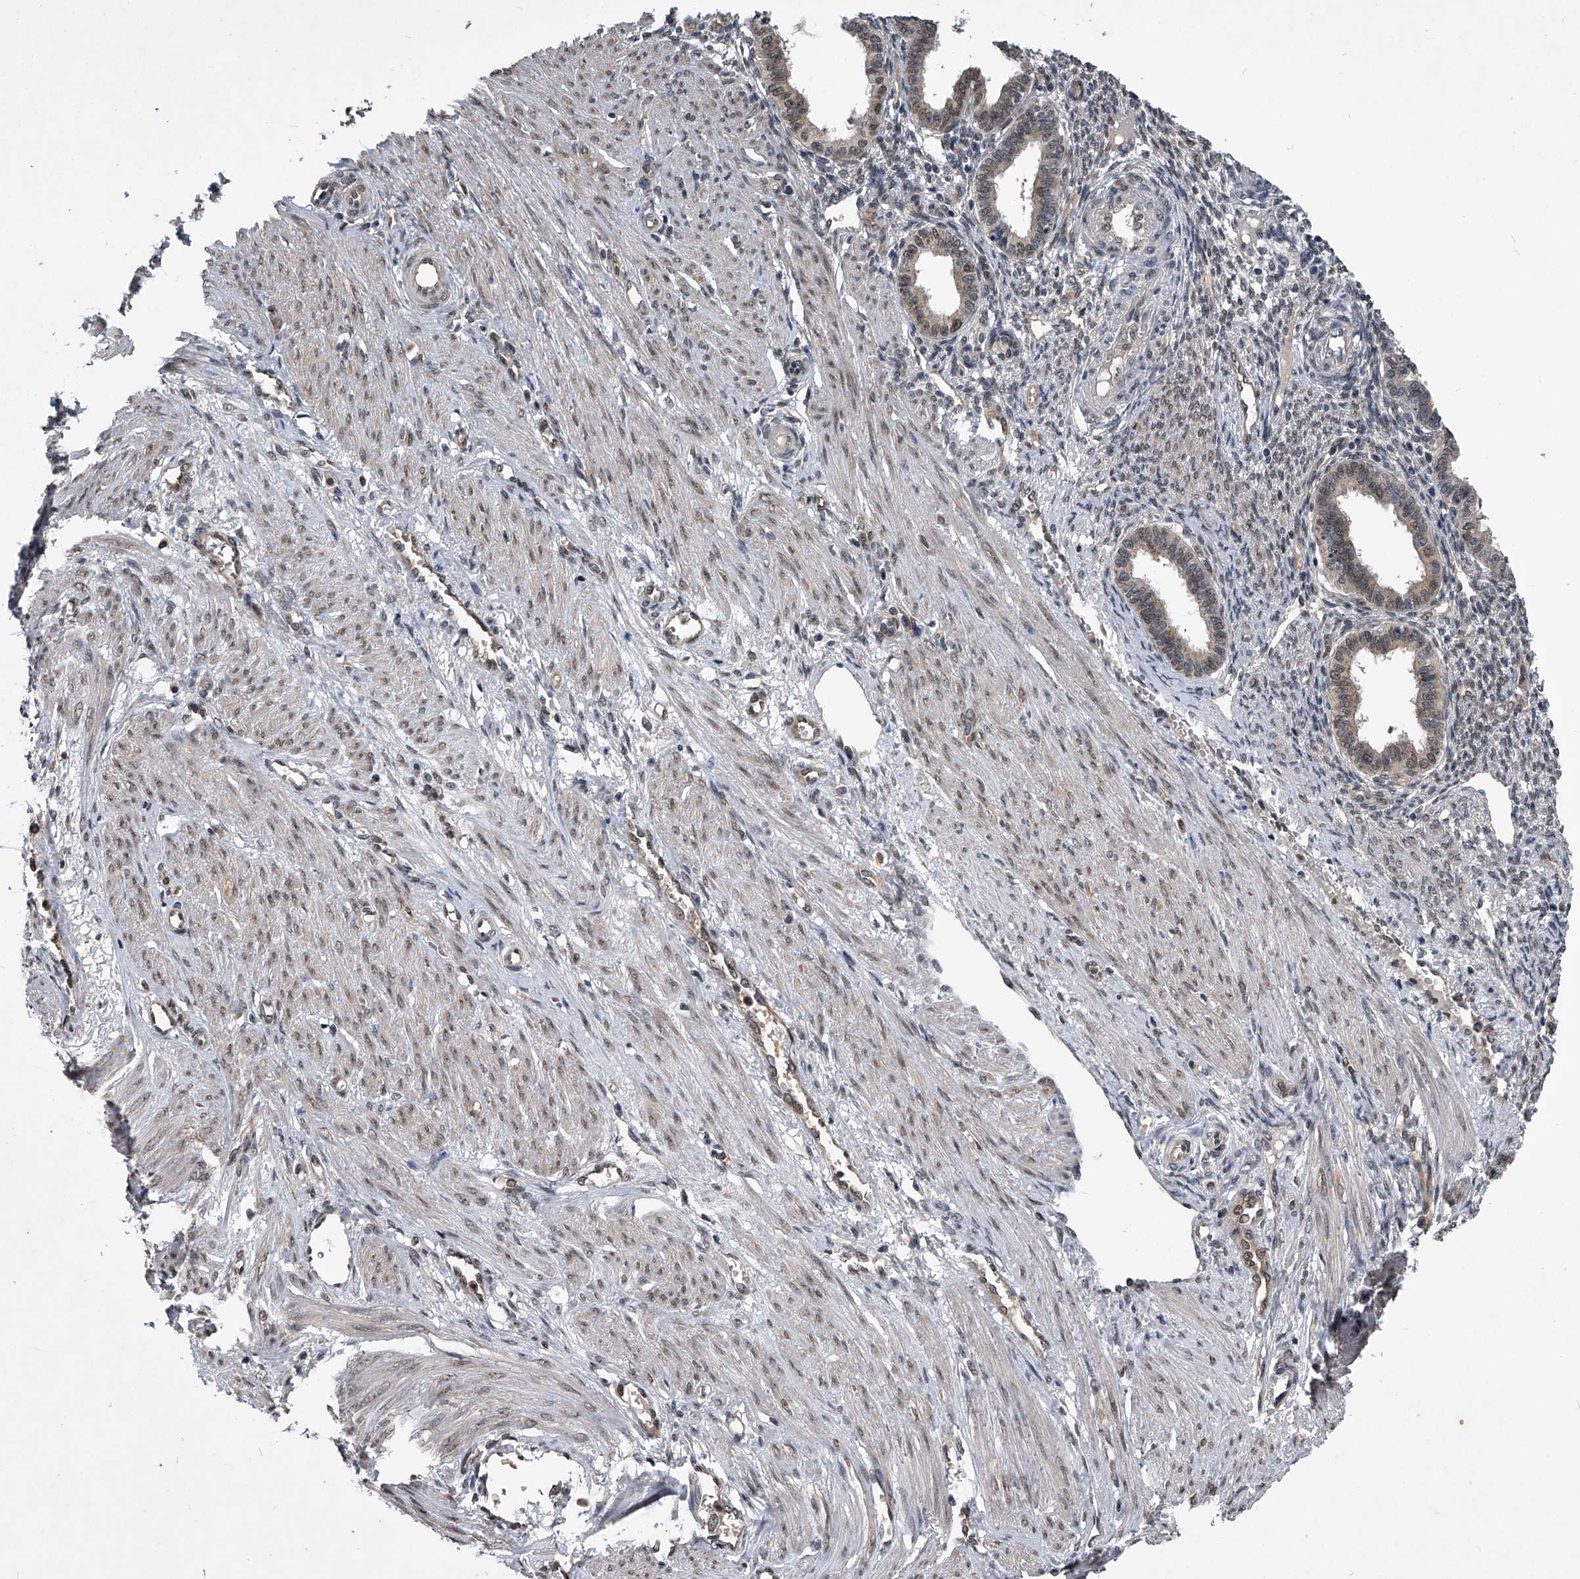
{"staining": {"intensity": "negative", "quantity": "none", "location": "none"}, "tissue": "endometrium", "cell_type": "Cells in endometrial stroma", "image_type": "normal", "snomed": [{"axis": "morphology", "description": "Normal tissue, NOS"}, {"axis": "topography", "description": "Endometrium"}], "caption": "Normal endometrium was stained to show a protein in brown. There is no significant positivity in cells in endometrial stroma. (Immunohistochemistry, brightfield microscopy, high magnification).", "gene": "TSNAX", "patient": {"sex": "female", "age": 33}}